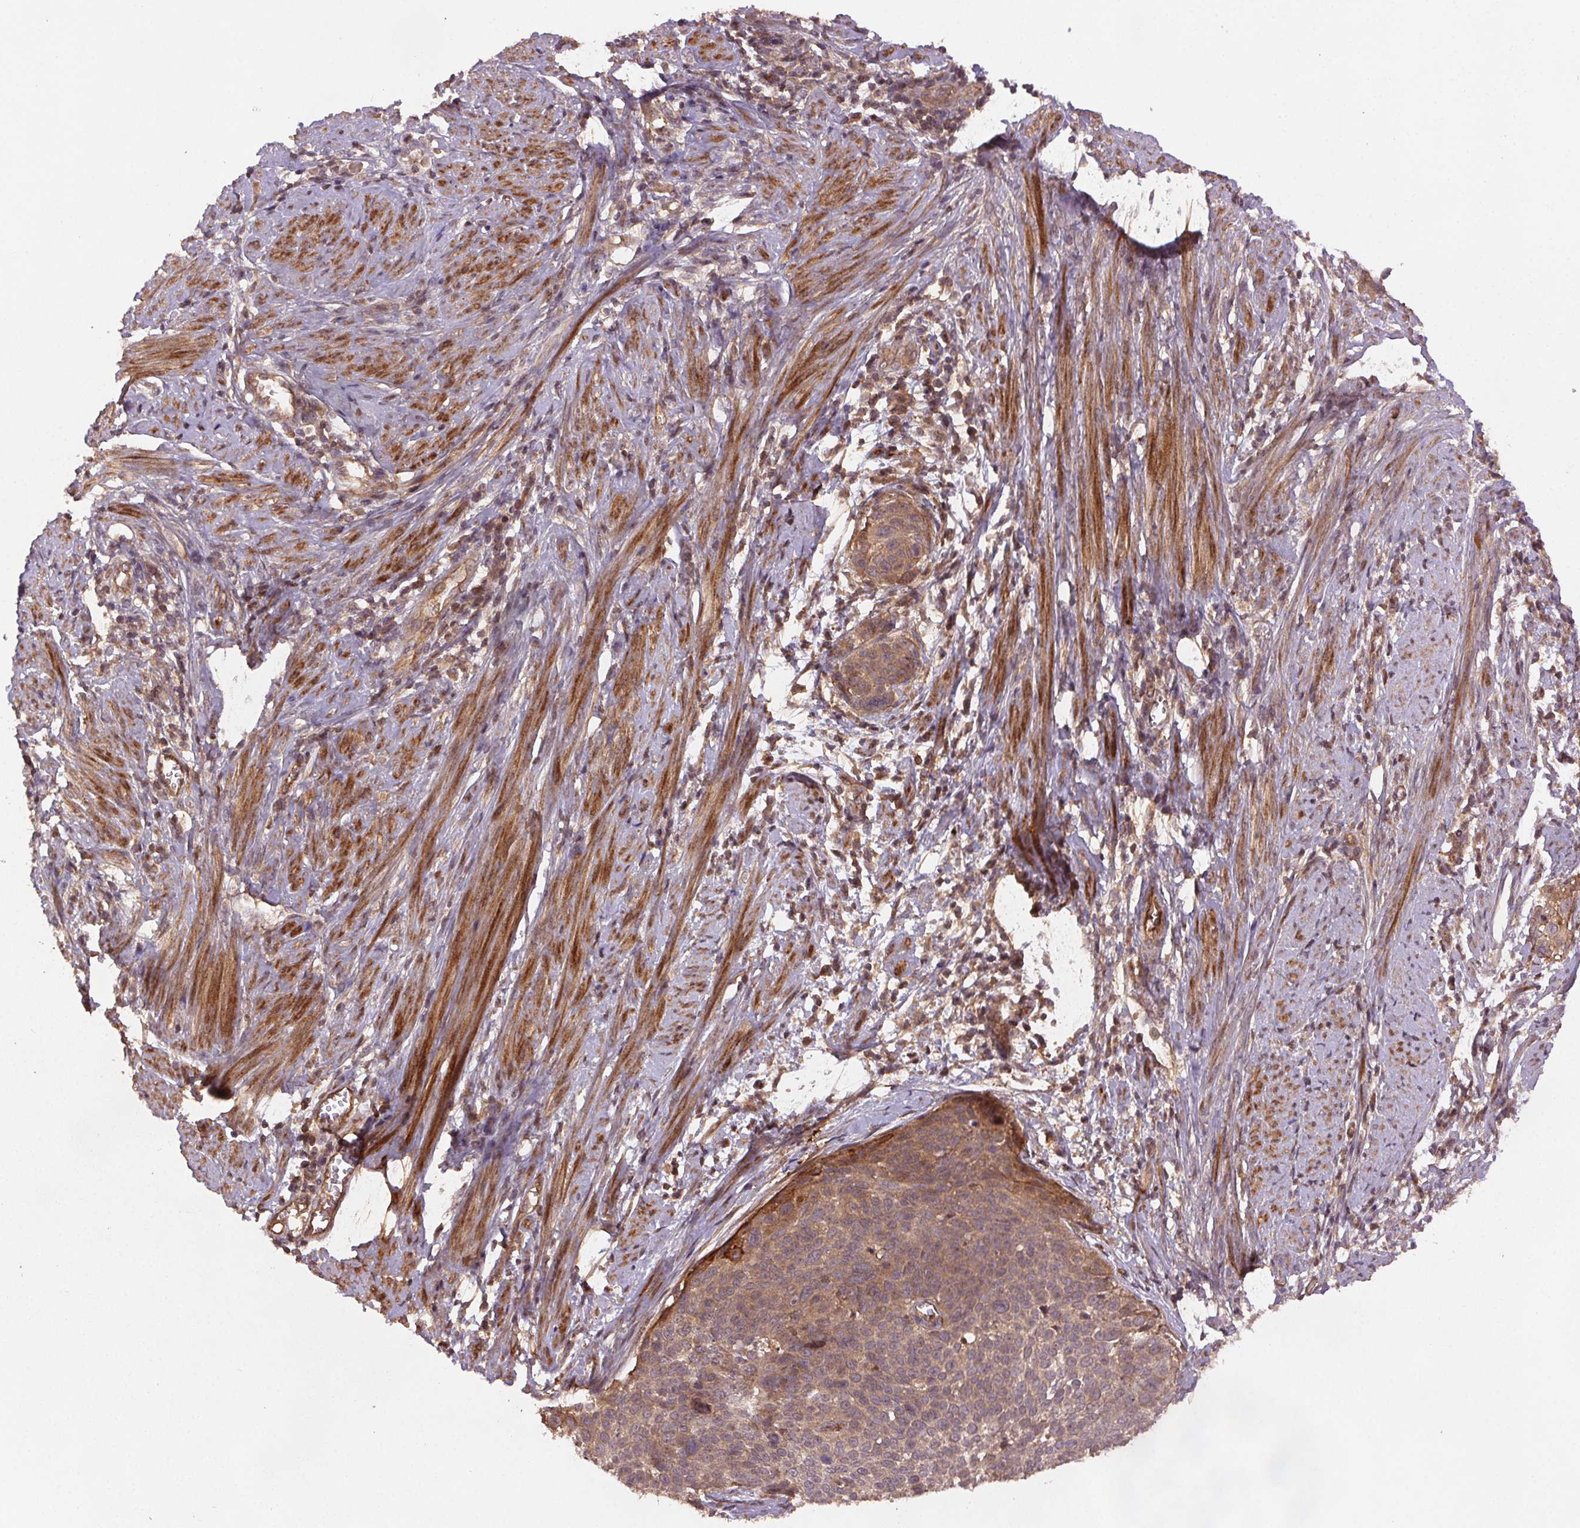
{"staining": {"intensity": "weak", "quantity": ">75%", "location": "cytoplasmic/membranous"}, "tissue": "cervical cancer", "cell_type": "Tumor cells", "image_type": "cancer", "snomed": [{"axis": "morphology", "description": "Squamous cell carcinoma, NOS"}, {"axis": "topography", "description": "Cervix"}], "caption": "An immunohistochemistry (IHC) photomicrograph of neoplastic tissue is shown. Protein staining in brown labels weak cytoplasmic/membranous positivity in cervical squamous cell carcinoma within tumor cells.", "gene": "SEC14L2", "patient": {"sex": "female", "age": 39}}